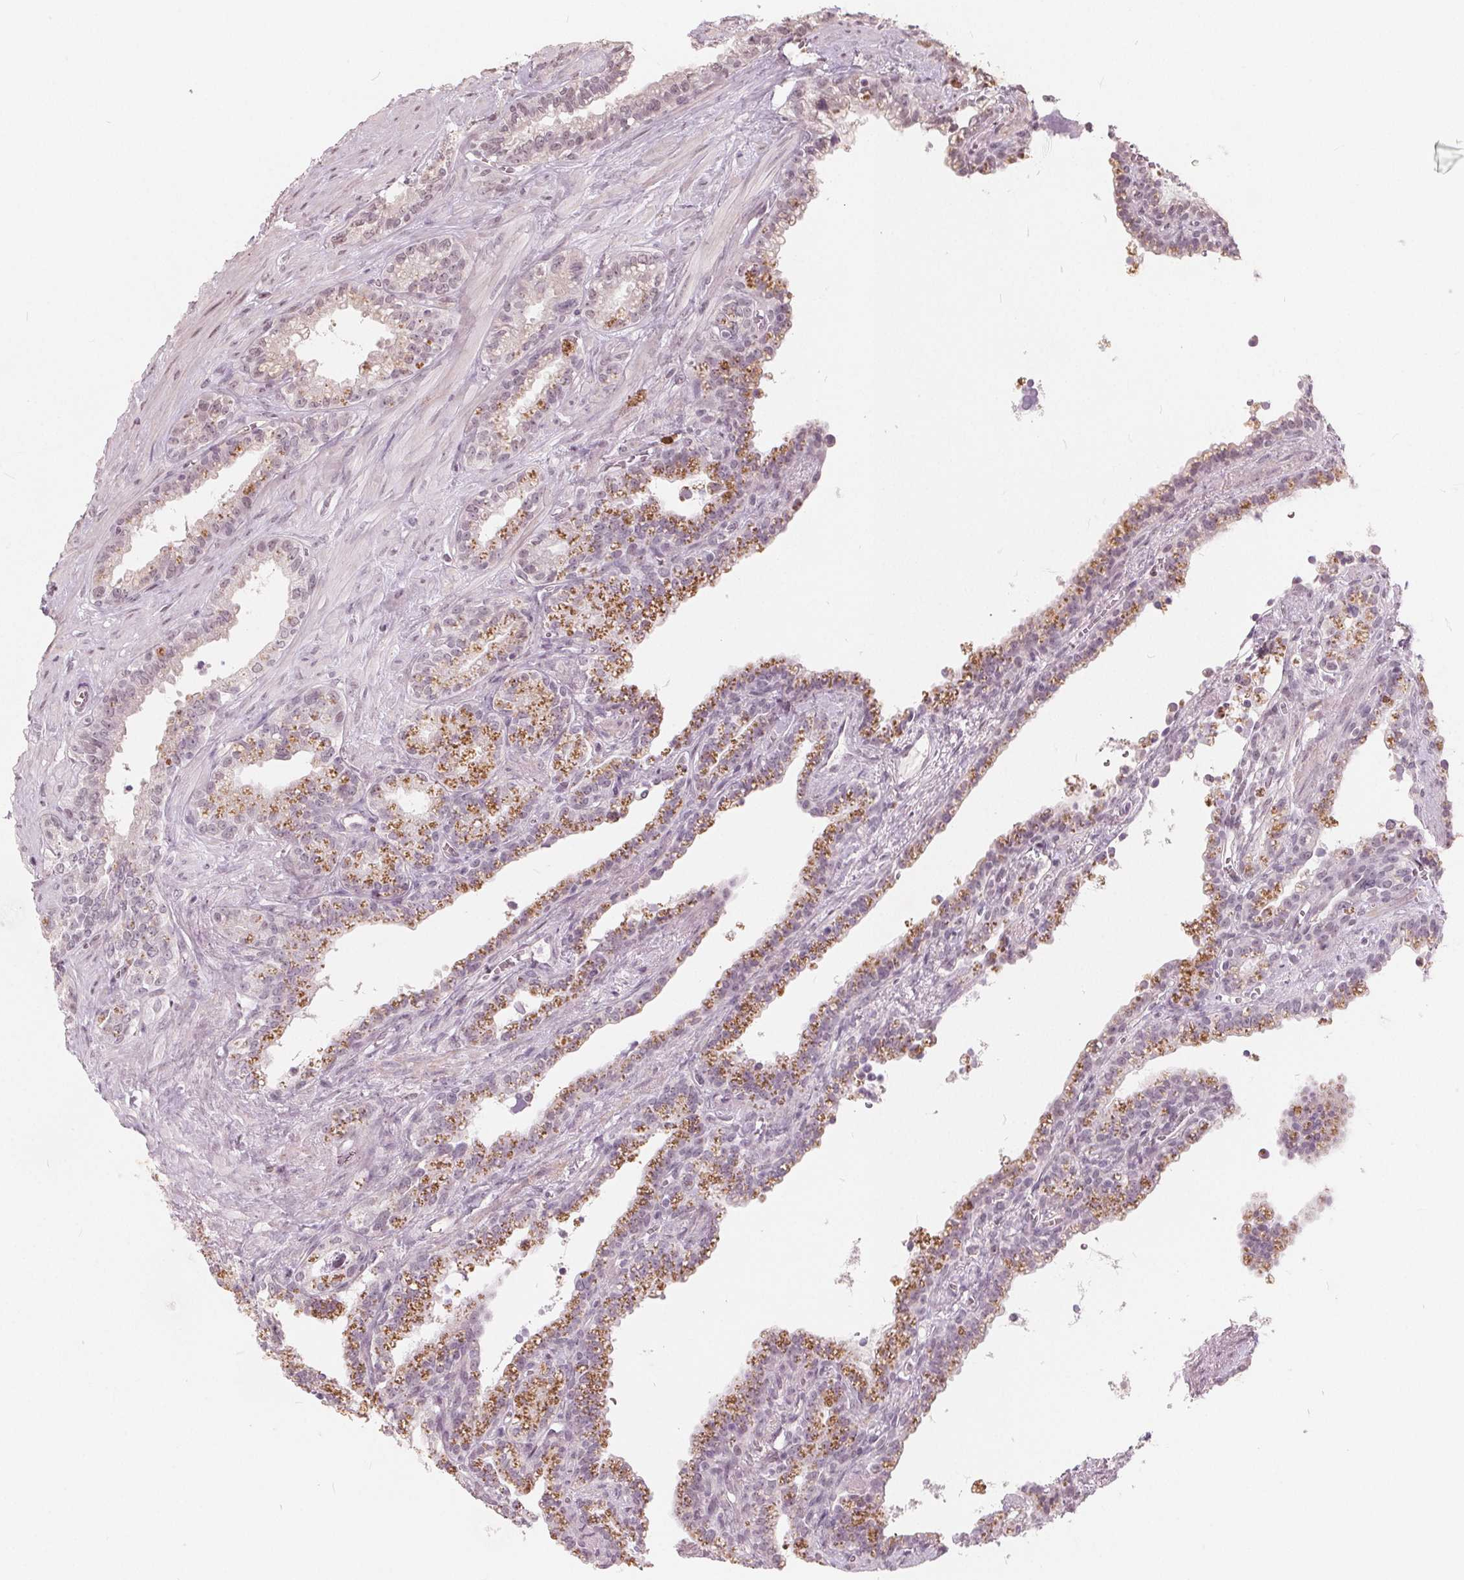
{"staining": {"intensity": "moderate", "quantity": "25%-75%", "location": "cytoplasmic/membranous,nuclear"}, "tissue": "seminal vesicle", "cell_type": "Glandular cells", "image_type": "normal", "snomed": [{"axis": "morphology", "description": "Normal tissue, NOS"}, {"axis": "morphology", "description": "Urothelial carcinoma, NOS"}, {"axis": "topography", "description": "Urinary bladder"}, {"axis": "topography", "description": "Seminal veicle"}], "caption": "High-power microscopy captured an IHC histopathology image of normal seminal vesicle, revealing moderate cytoplasmic/membranous,nuclear positivity in approximately 25%-75% of glandular cells.", "gene": "NUP210L", "patient": {"sex": "male", "age": 76}}